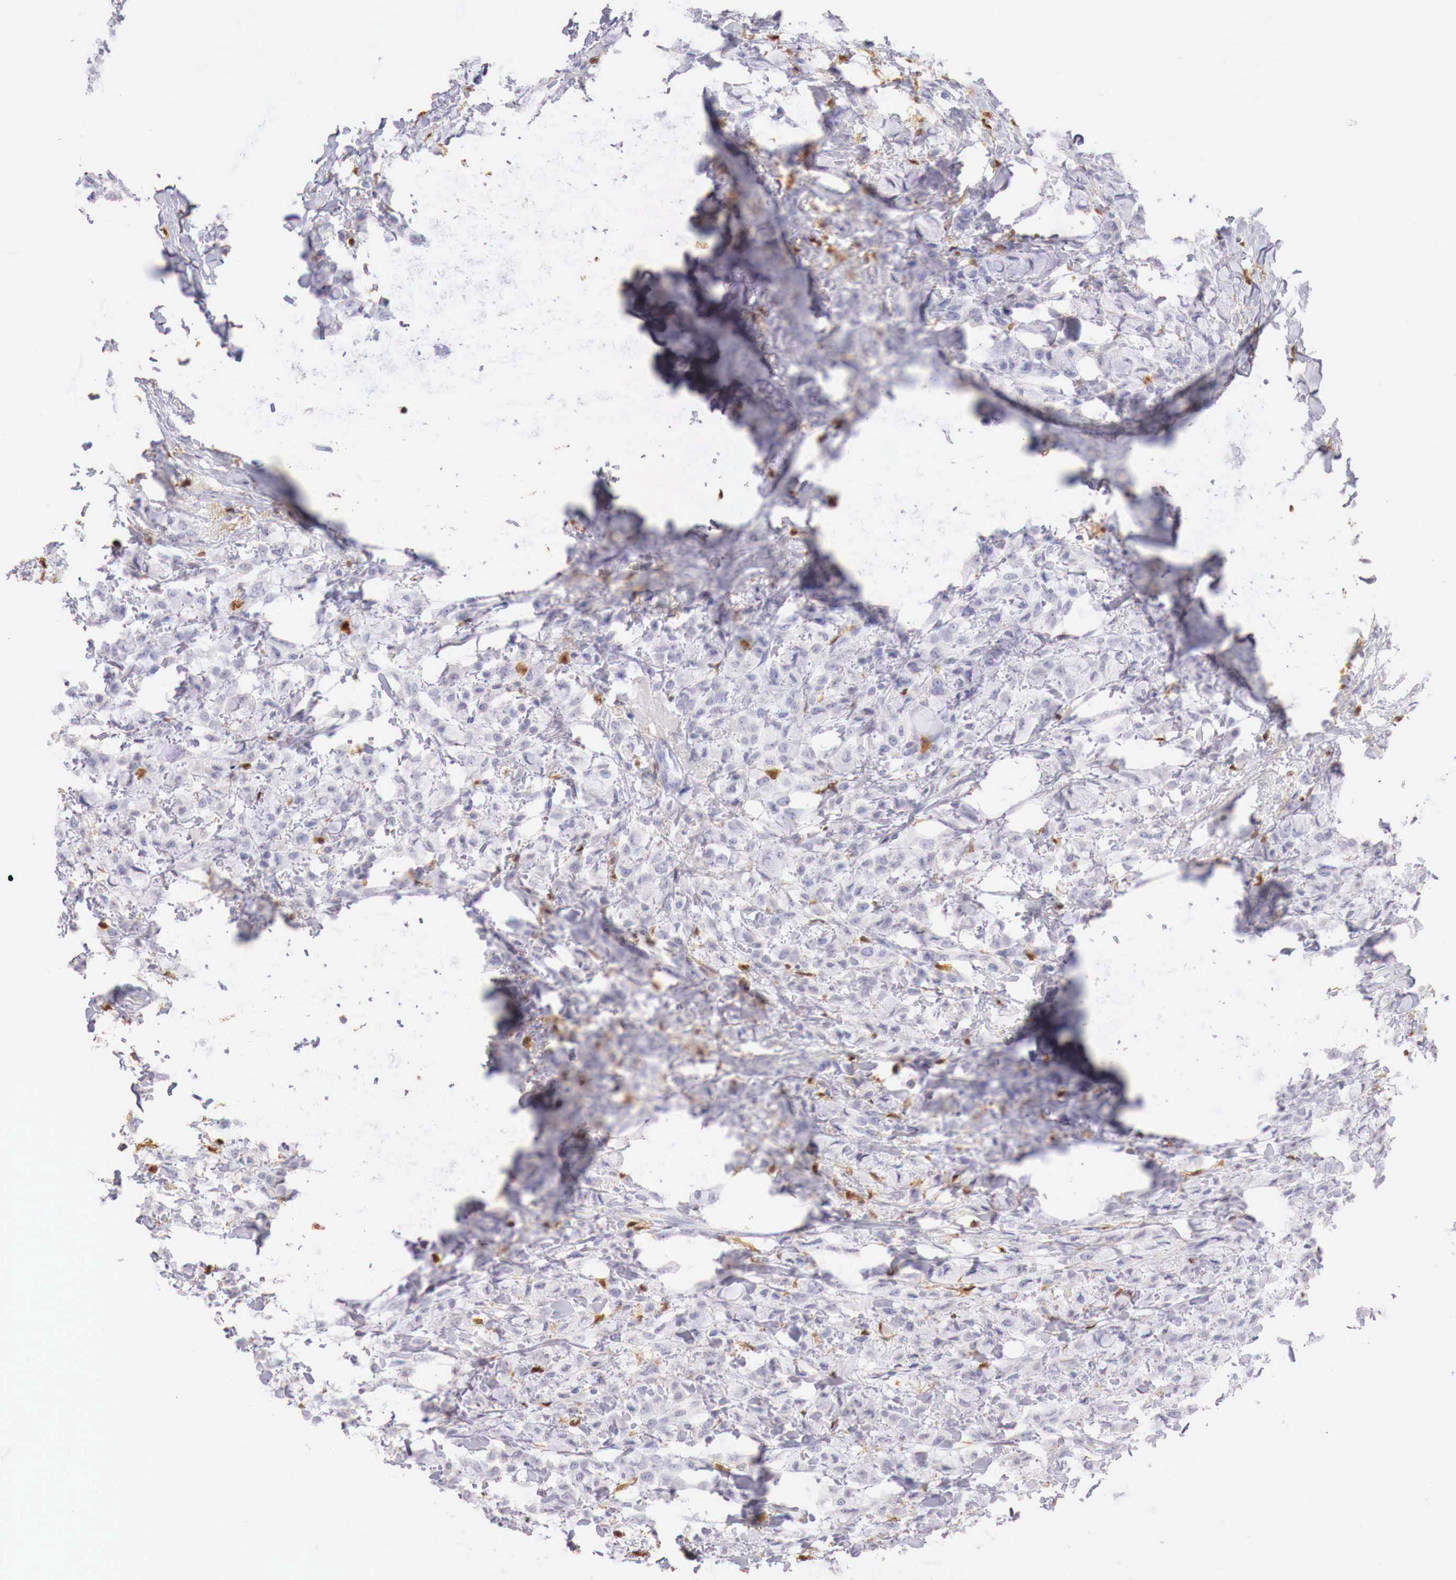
{"staining": {"intensity": "negative", "quantity": "none", "location": "none"}, "tissue": "breast cancer", "cell_type": "Tumor cells", "image_type": "cancer", "snomed": [{"axis": "morphology", "description": "Lobular carcinoma"}, {"axis": "topography", "description": "Breast"}], "caption": "An IHC histopathology image of breast lobular carcinoma is shown. There is no staining in tumor cells of breast lobular carcinoma.", "gene": "RENBP", "patient": {"sex": "female", "age": 85}}